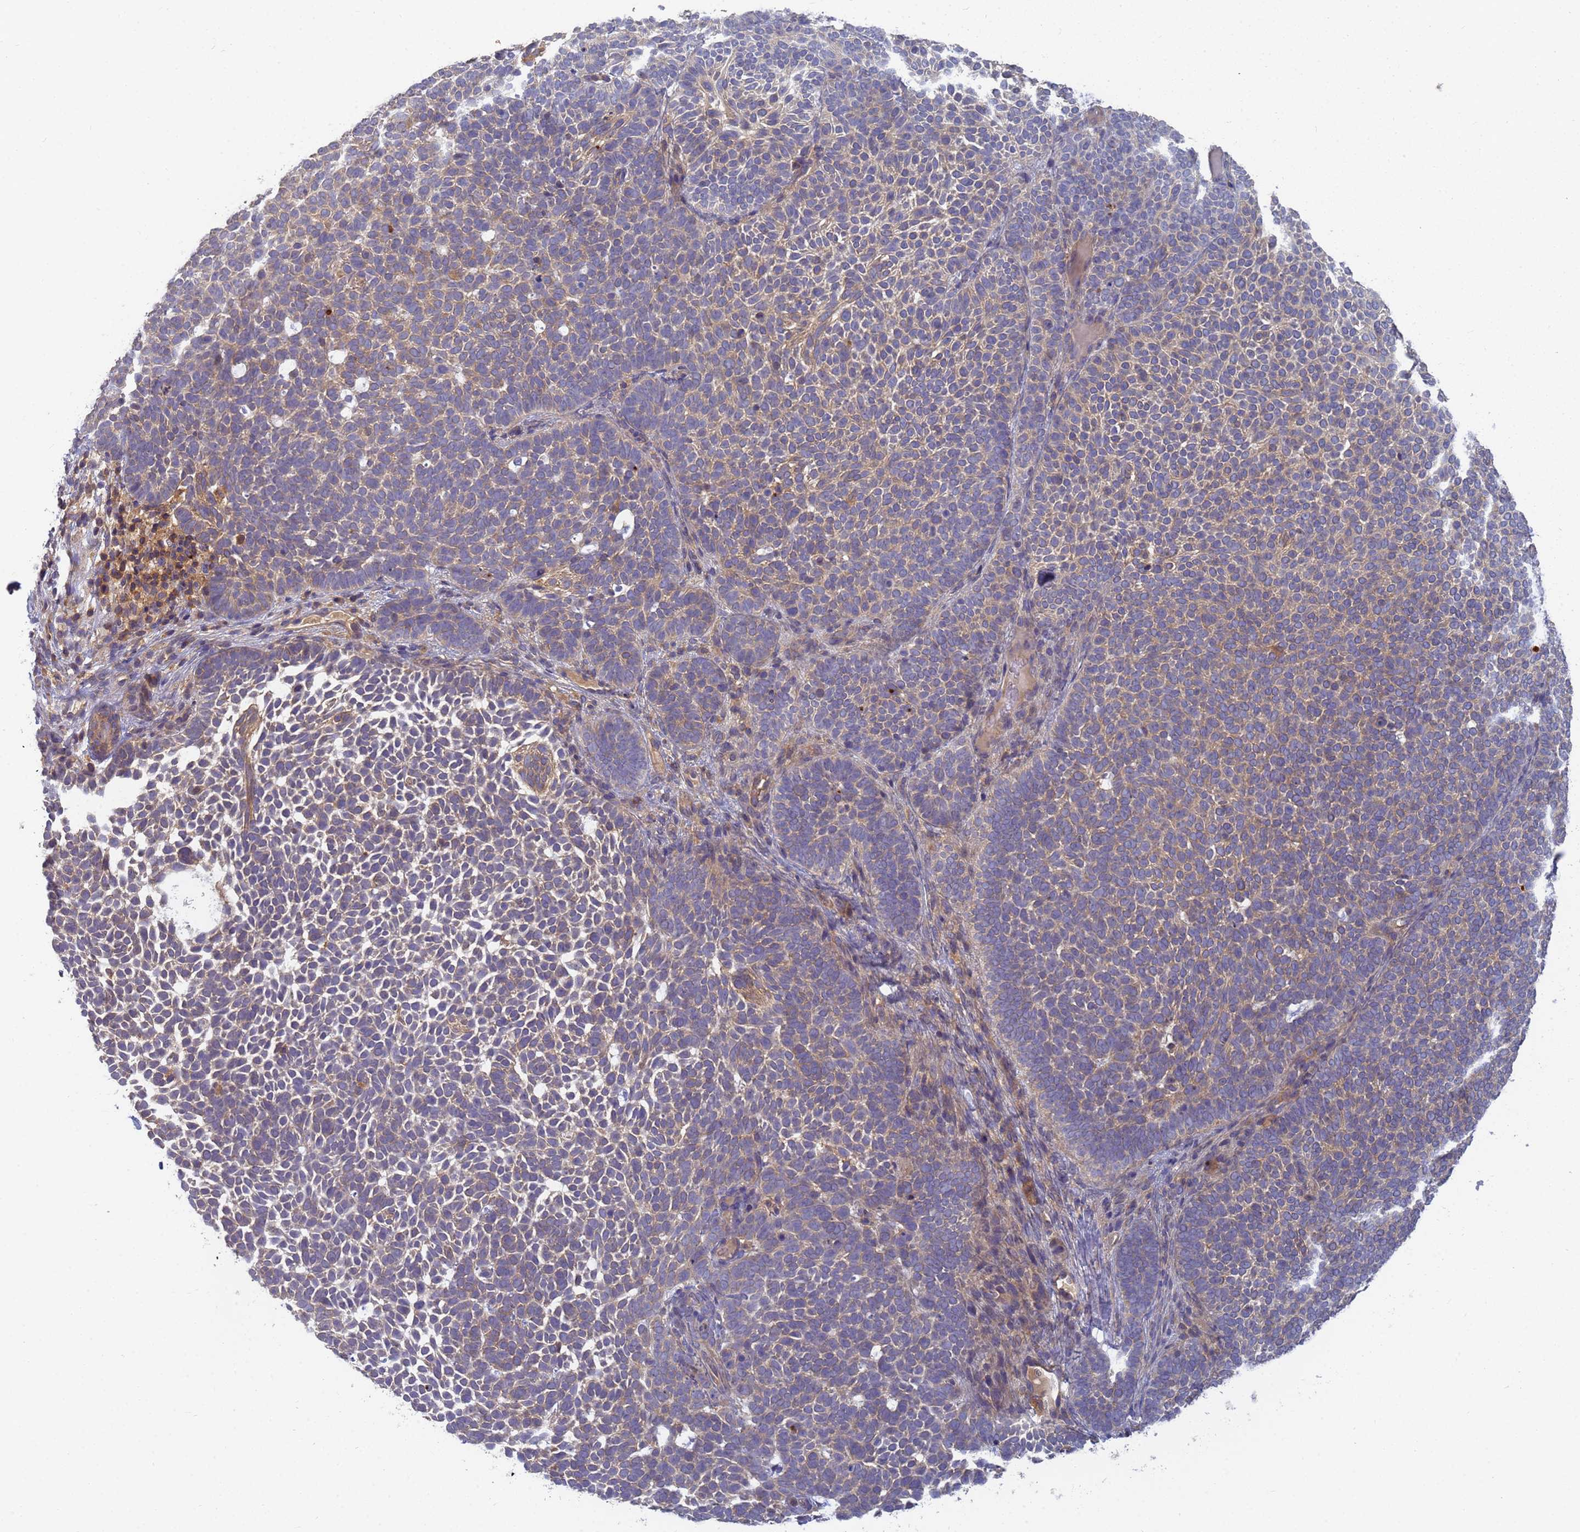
{"staining": {"intensity": "weak", "quantity": ">75%", "location": "cytoplasmic/membranous"}, "tissue": "skin cancer", "cell_type": "Tumor cells", "image_type": "cancer", "snomed": [{"axis": "morphology", "description": "Basal cell carcinoma"}, {"axis": "topography", "description": "Skin"}], "caption": "Approximately >75% of tumor cells in human skin cancer reveal weak cytoplasmic/membranous protein staining as visualized by brown immunohistochemical staining.", "gene": "SHARPIN", "patient": {"sex": "female", "age": 77}}